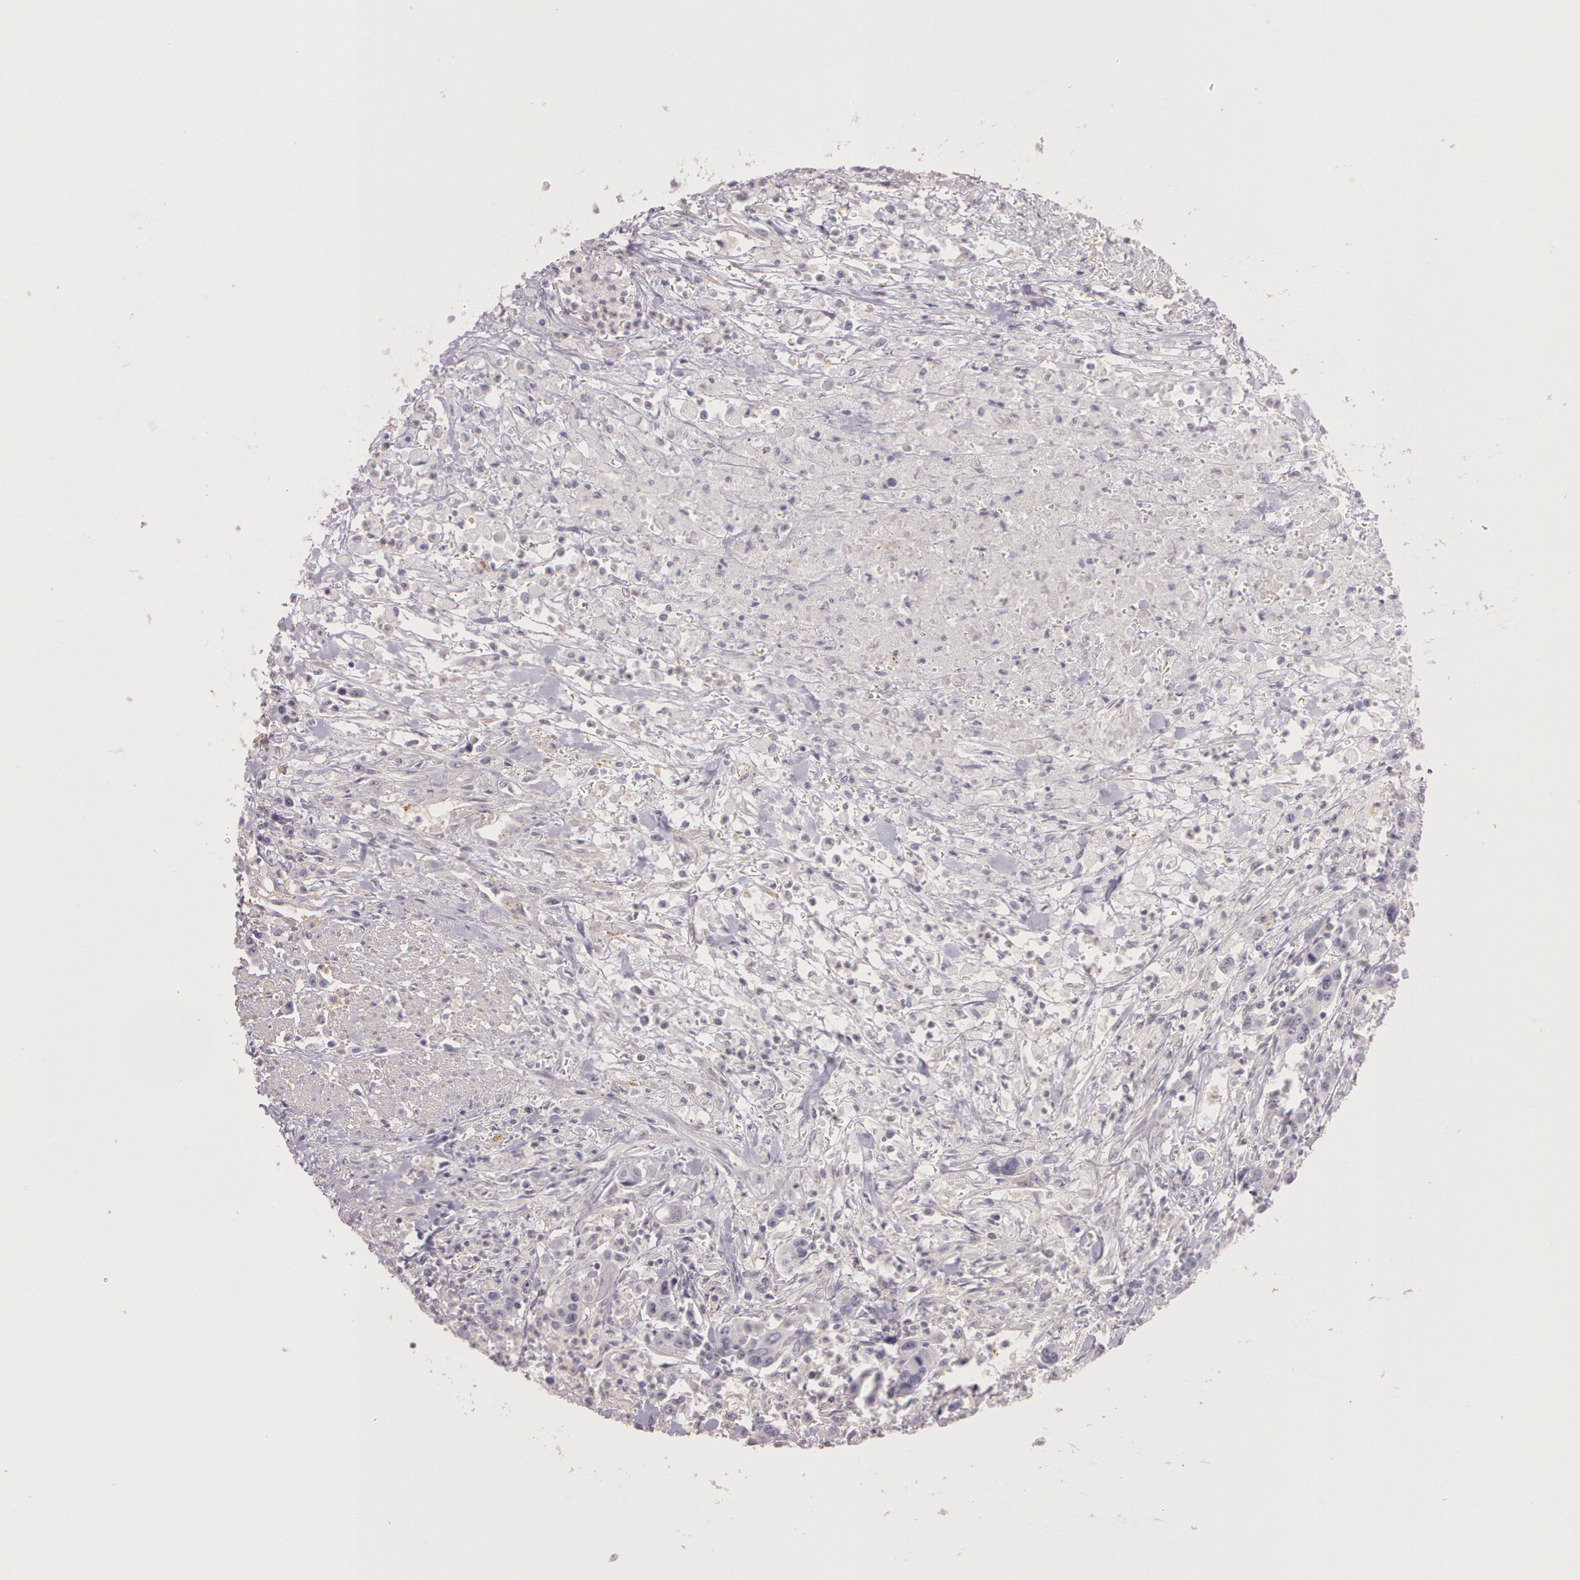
{"staining": {"intensity": "negative", "quantity": "none", "location": "none"}, "tissue": "urothelial cancer", "cell_type": "Tumor cells", "image_type": "cancer", "snomed": [{"axis": "morphology", "description": "Urothelial carcinoma, High grade"}, {"axis": "topography", "description": "Urinary bladder"}], "caption": "Photomicrograph shows no protein expression in tumor cells of high-grade urothelial carcinoma tissue.", "gene": "G2E3", "patient": {"sex": "male", "age": 86}}